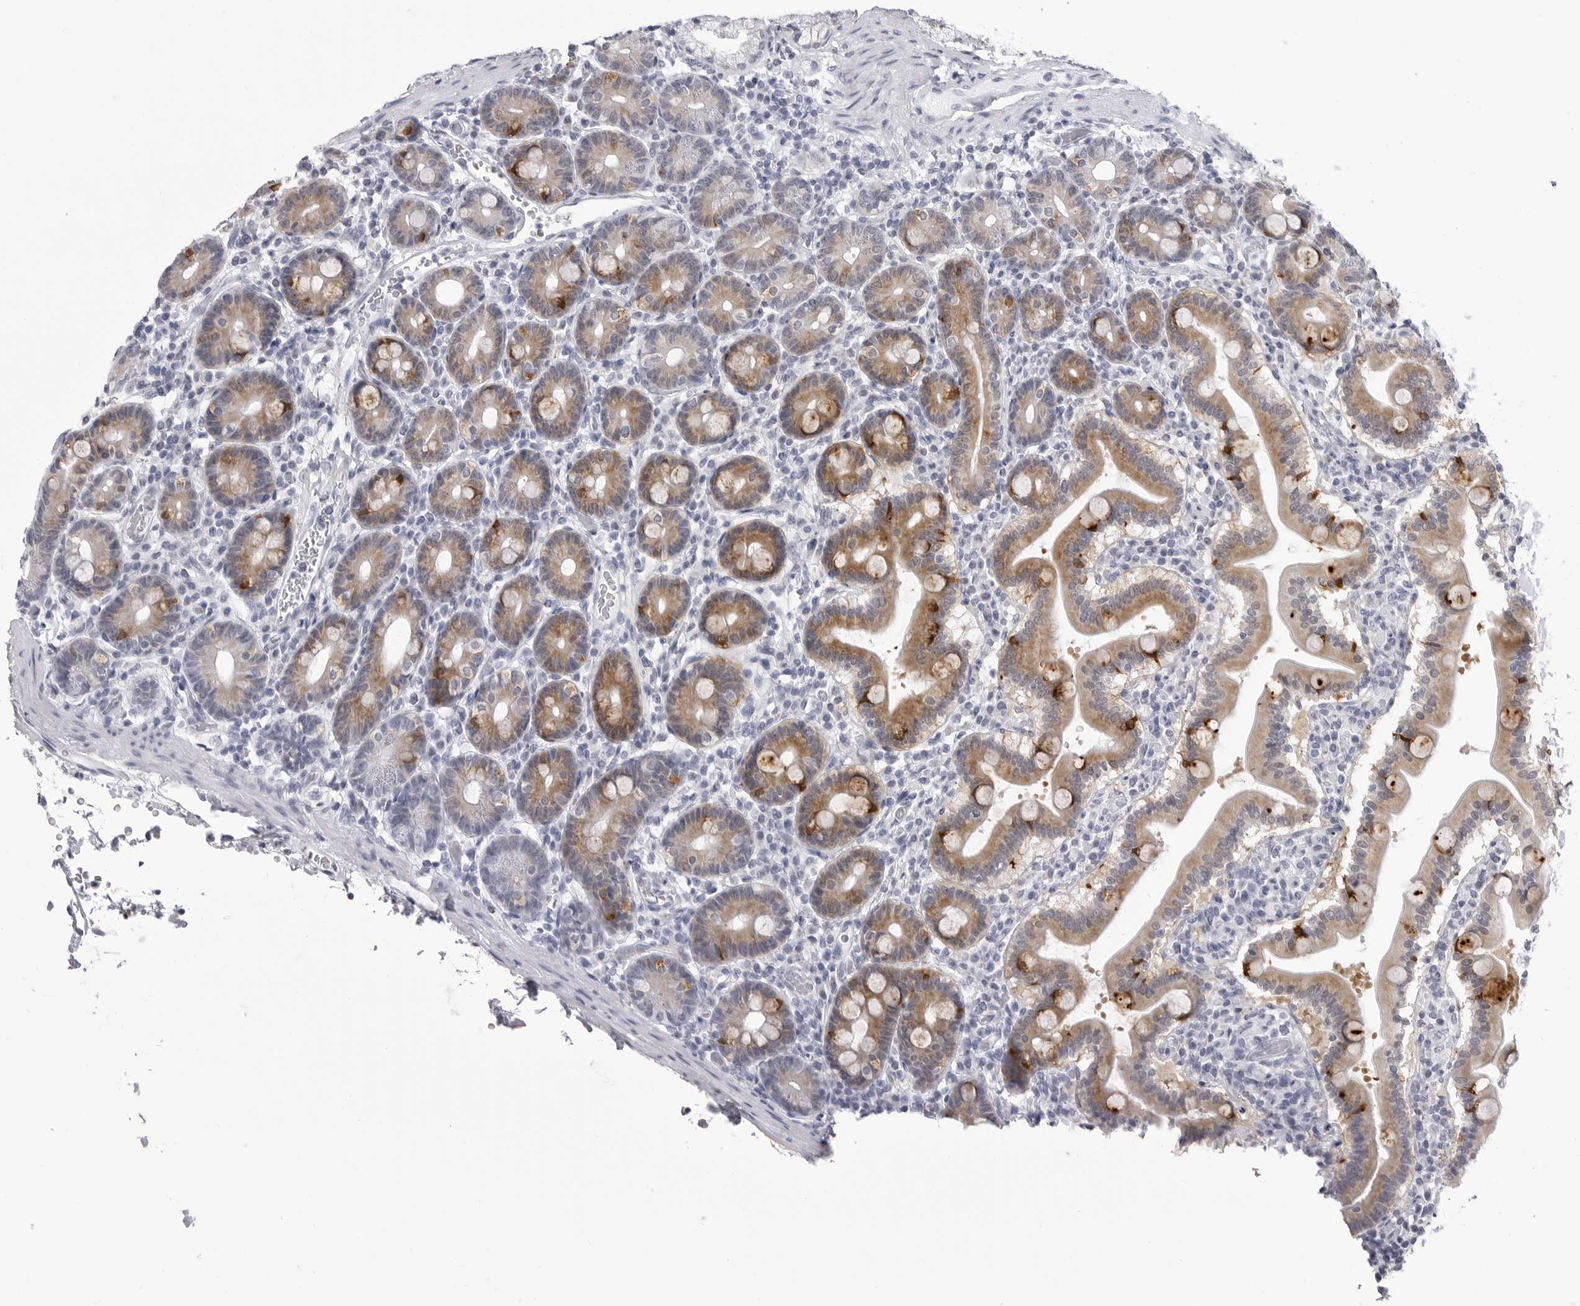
{"staining": {"intensity": "moderate", "quantity": ">75%", "location": "cytoplasmic/membranous"}, "tissue": "duodenum", "cell_type": "Glandular cells", "image_type": "normal", "snomed": [{"axis": "morphology", "description": "Normal tissue, NOS"}, {"axis": "topography", "description": "Duodenum"}], "caption": "Immunohistochemistry staining of unremarkable duodenum, which displays medium levels of moderate cytoplasmic/membranous expression in approximately >75% of glandular cells indicating moderate cytoplasmic/membranous protein expression. The staining was performed using DAB (3,3'-diaminobenzidine) (brown) for protein detection and nuclei were counterstained in hematoxylin (blue).", "gene": "LGALS4", "patient": {"sex": "male", "age": 54}}